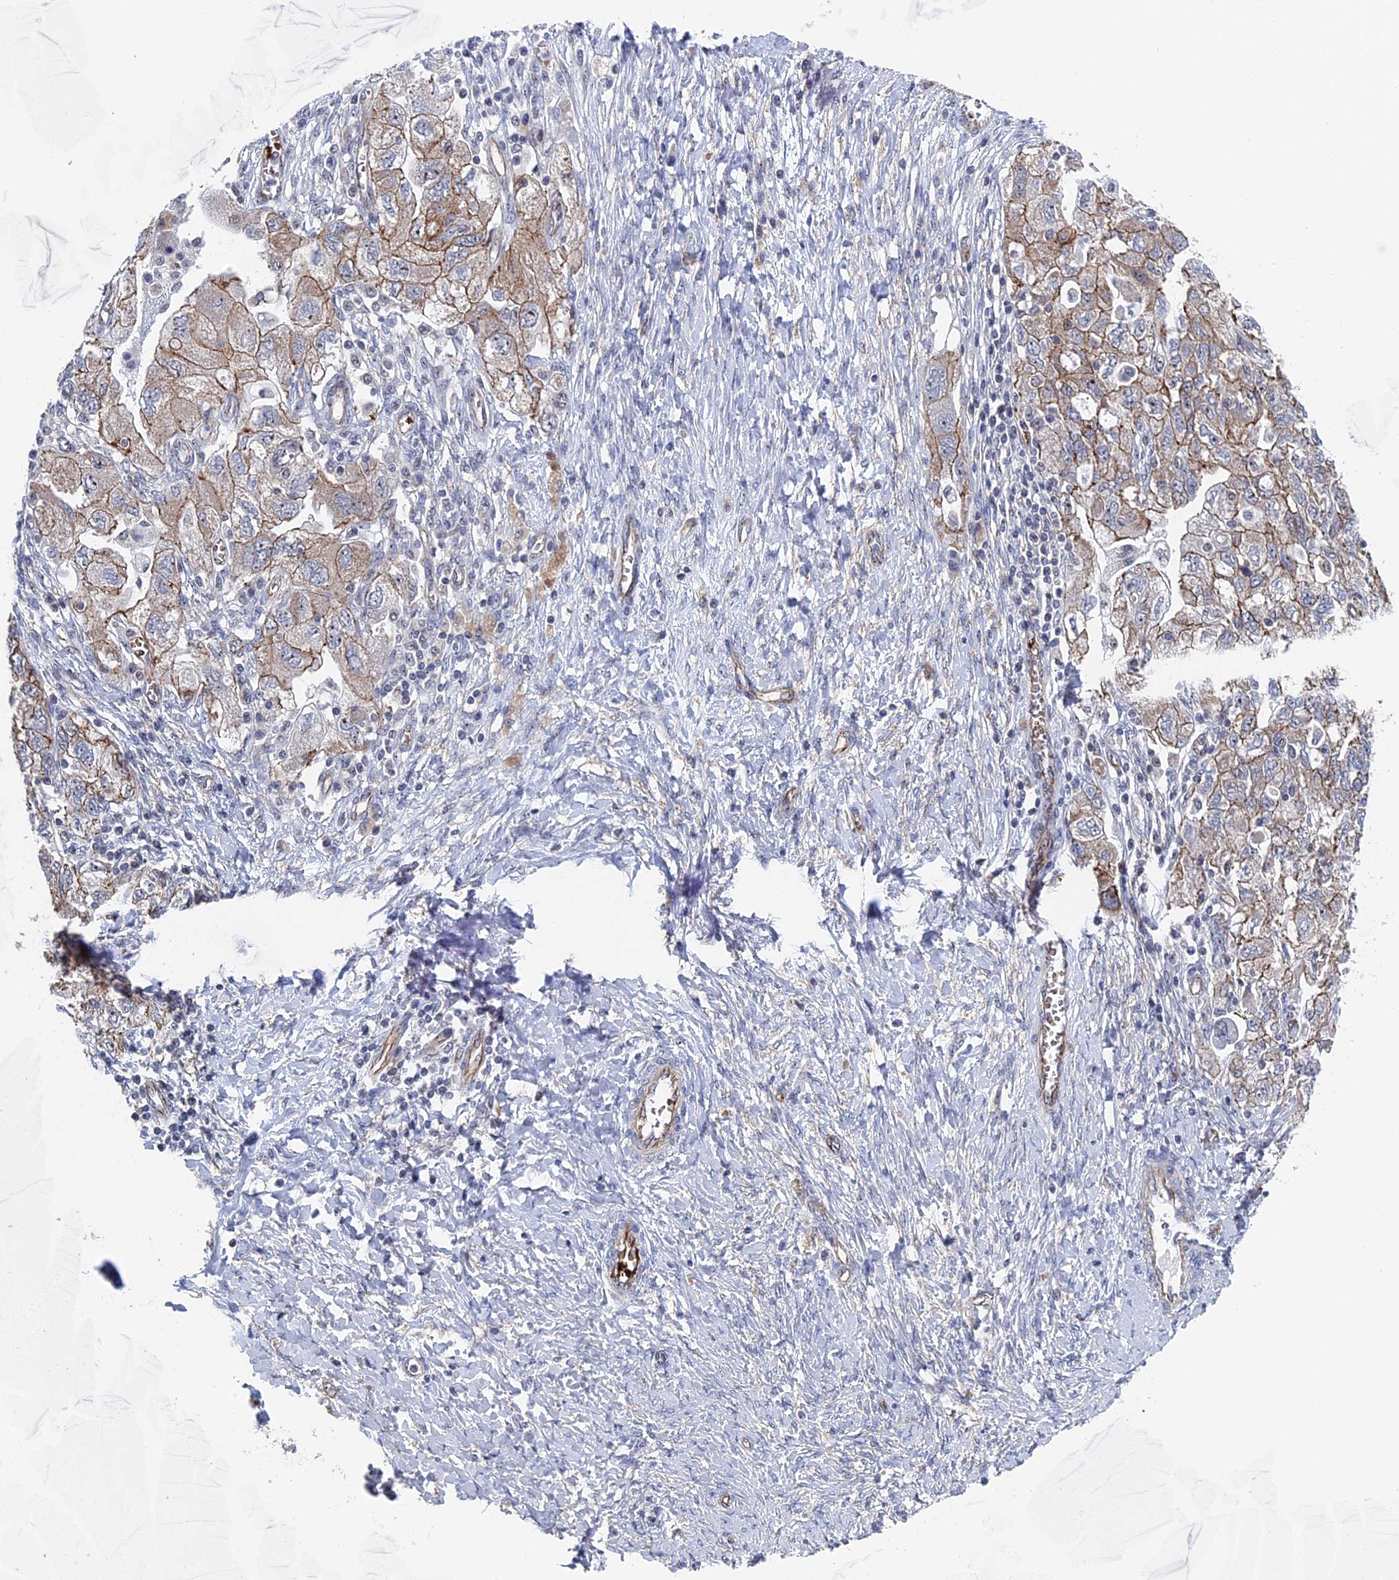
{"staining": {"intensity": "moderate", "quantity": ">75%", "location": "cytoplasmic/membranous"}, "tissue": "ovarian cancer", "cell_type": "Tumor cells", "image_type": "cancer", "snomed": [{"axis": "morphology", "description": "Carcinoma, NOS"}, {"axis": "morphology", "description": "Cystadenocarcinoma, serous, NOS"}, {"axis": "topography", "description": "Ovary"}], "caption": "A photomicrograph of ovarian cancer stained for a protein exhibits moderate cytoplasmic/membranous brown staining in tumor cells. (Brightfield microscopy of DAB IHC at high magnification).", "gene": "EXOSC9", "patient": {"sex": "female", "age": 69}}